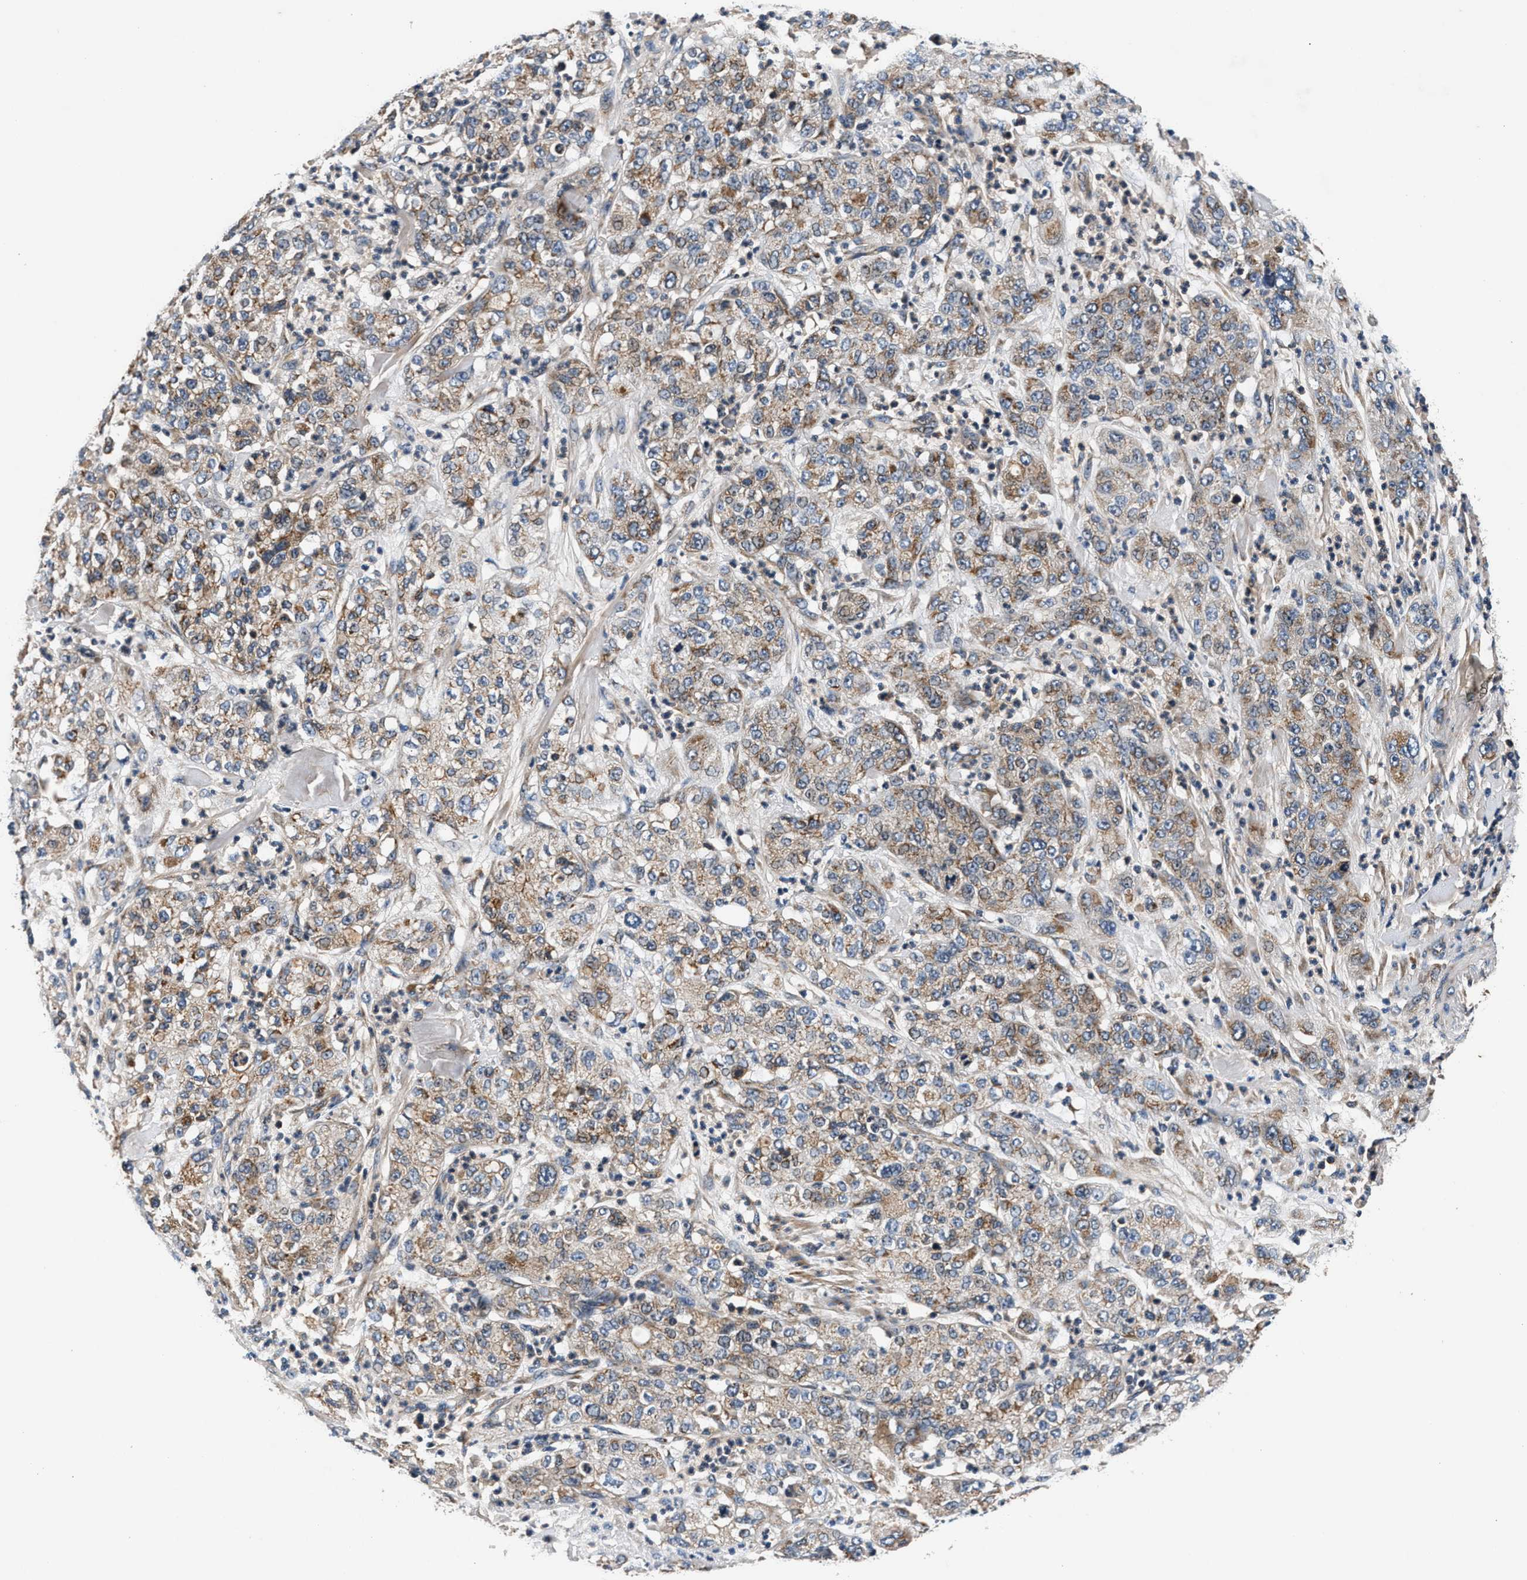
{"staining": {"intensity": "weak", "quantity": ">75%", "location": "cytoplasmic/membranous"}, "tissue": "pancreatic cancer", "cell_type": "Tumor cells", "image_type": "cancer", "snomed": [{"axis": "morphology", "description": "Adenocarcinoma, NOS"}, {"axis": "topography", "description": "Pancreas"}], "caption": "Protein staining by IHC reveals weak cytoplasmic/membranous positivity in approximately >75% of tumor cells in pancreatic adenocarcinoma. (DAB (3,3'-diaminobenzidine) IHC with brightfield microscopy, high magnification).", "gene": "IMMT", "patient": {"sex": "female", "age": 78}}